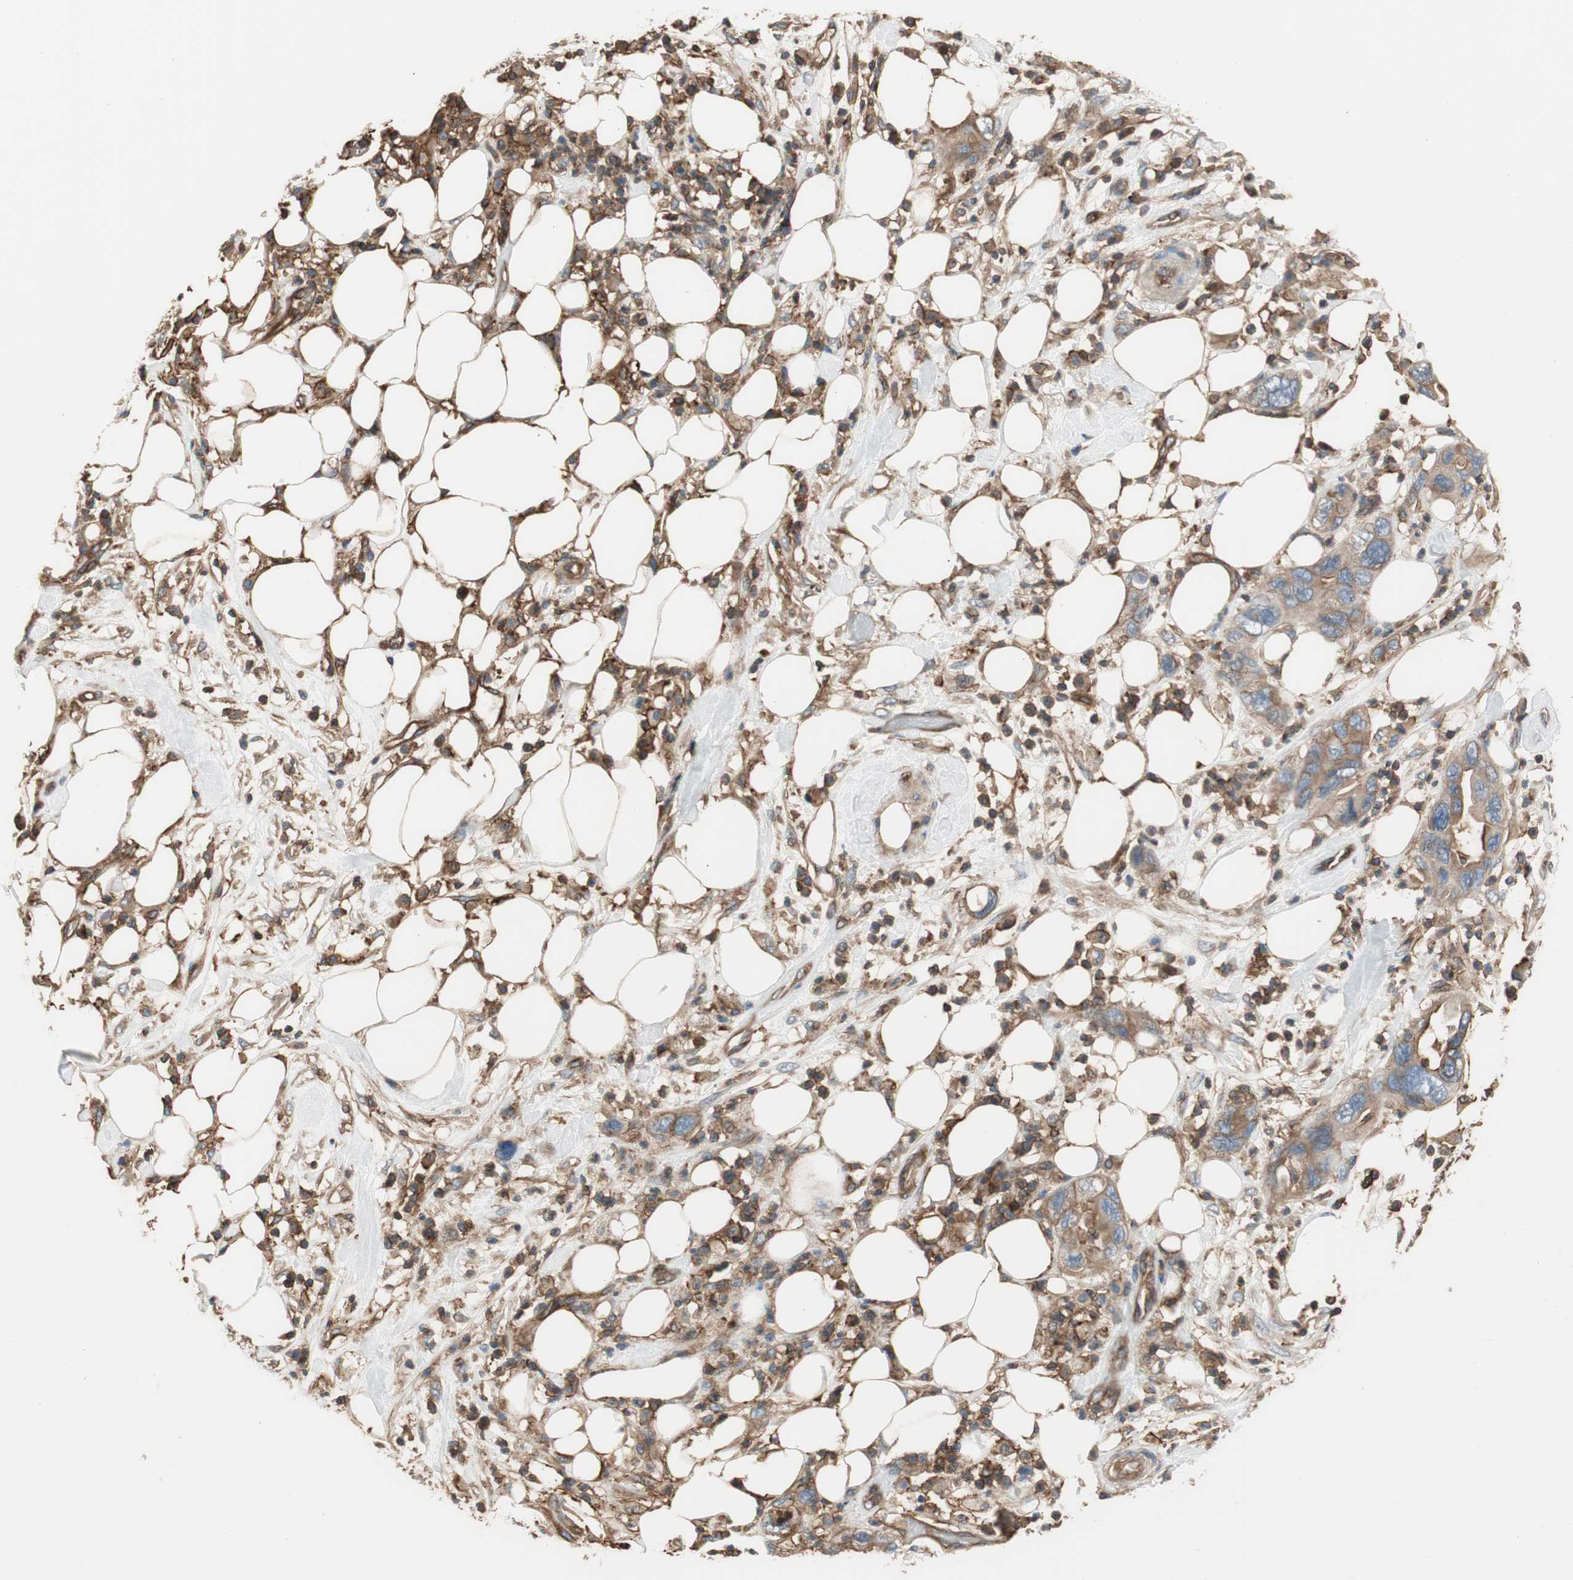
{"staining": {"intensity": "moderate", "quantity": ">75%", "location": "cytoplasmic/membranous"}, "tissue": "pancreatic cancer", "cell_type": "Tumor cells", "image_type": "cancer", "snomed": [{"axis": "morphology", "description": "Adenocarcinoma, NOS"}, {"axis": "topography", "description": "Pancreas"}], "caption": "Adenocarcinoma (pancreatic) stained for a protein (brown) demonstrates moderate cytoplasmic/membranous positive expression in about >75% of tumor cells.", "gene": "IL1RL1", "patient": {"sex": "female", "age": 71}}